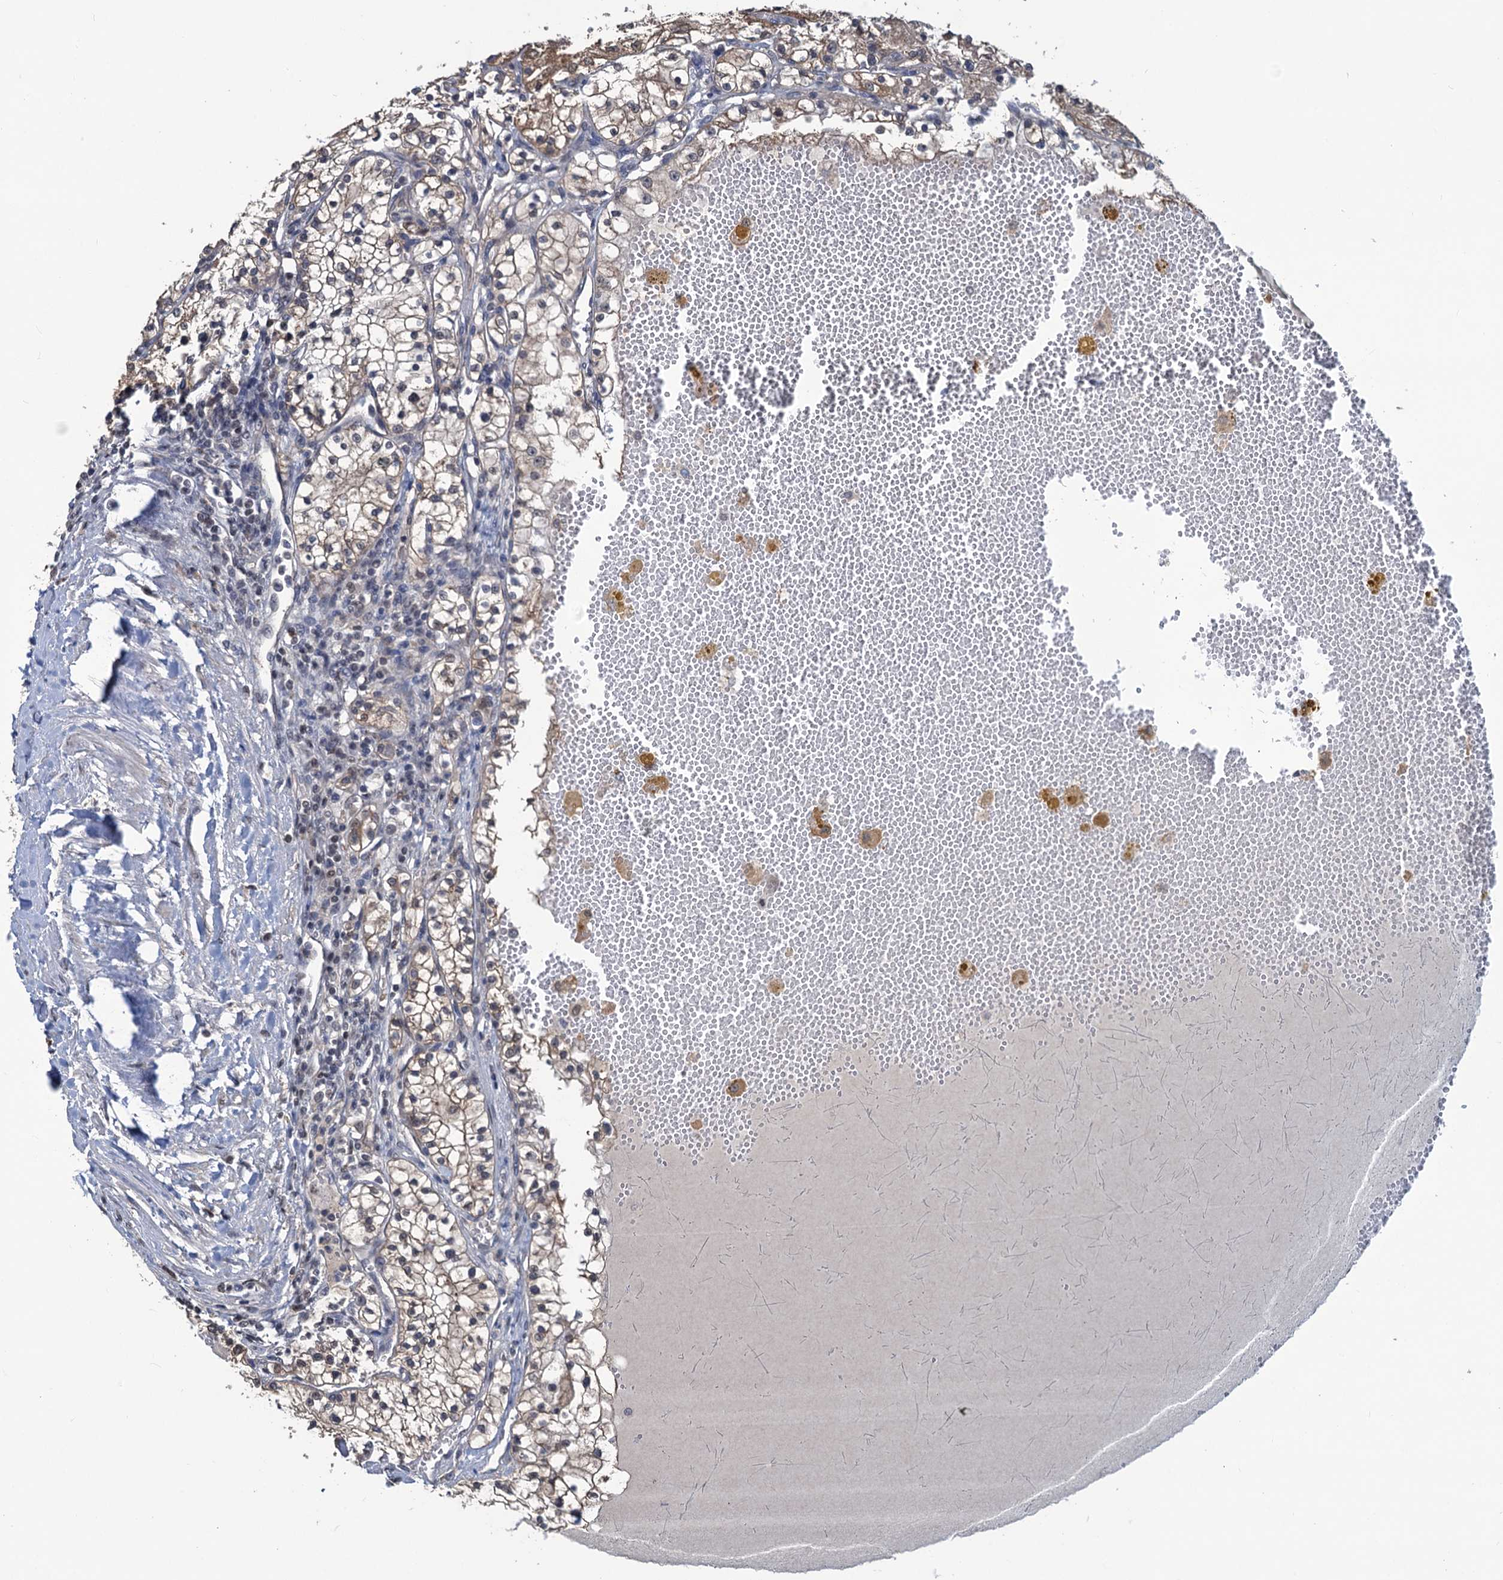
{"staining": {"intensity": "weak", "quantity": "25%-75%", "location": "cytoplasmic/membranous"}, "tissue": "renal cancer", "cell_type": "Tumor cells", "image_type": "cancer", "snomed": [{"axis": "morphology", "description": "Normal tissue, NOS"}, {"axis": "morphology", "description": "Adenocarcinoma, NOS"}, {"axis": "topography", "description": "Kidney"}], "caption": "A photomicrograph showing weak cytoplasmic/membranous positivity in approximately 25%-75% of tumor cells in renal cancer, as visualized by brown immunohistochemical staining.", "gene": "RTKN2", "patient": {"sex": "male", "age": 68}}